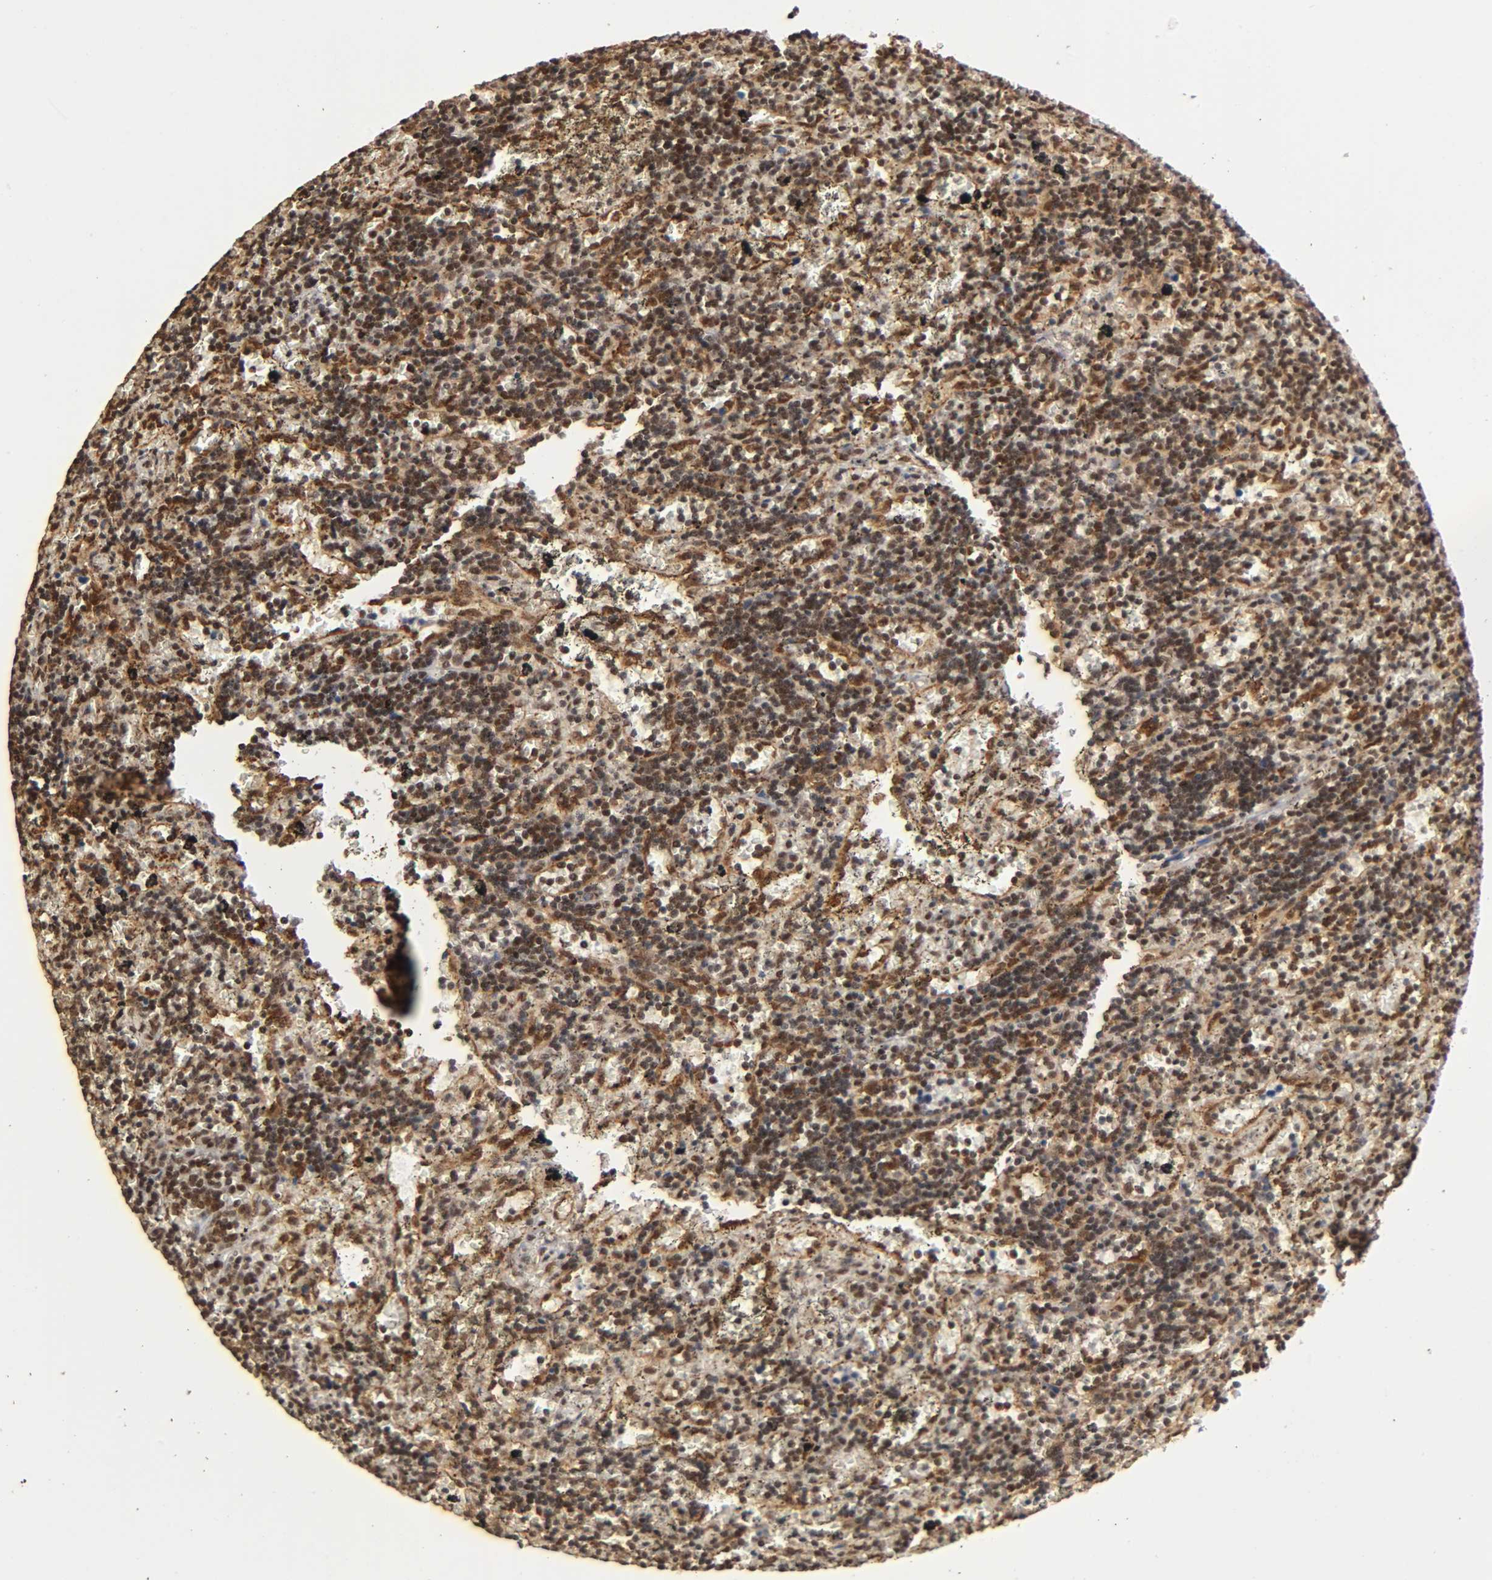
{"staining": {"intensity": "moderate", "quantity": ">75%", "location": "cytoplasmic/membranous,nuclear"}, "tissue": "lymphoma", "cell_type": "Tumor cells", "image_type": "cancer", "snomed": [{"axis": "morphology", "description": "Malignant lymphoma, non-Hodgkin's type, Low grade"}, {"axis": "topography", "description": "Spleen"}], "caption": "High-power microscopy captured an IHC histopathology image of low-grade malignant lymphoma, non-Hodgkin's type, revealing moderate cytoplasmic/membranous and nuclear expression in about >75% of tumor cells.", "gene": "RNF122", "patient": {"sex": "male", "age": 60}}